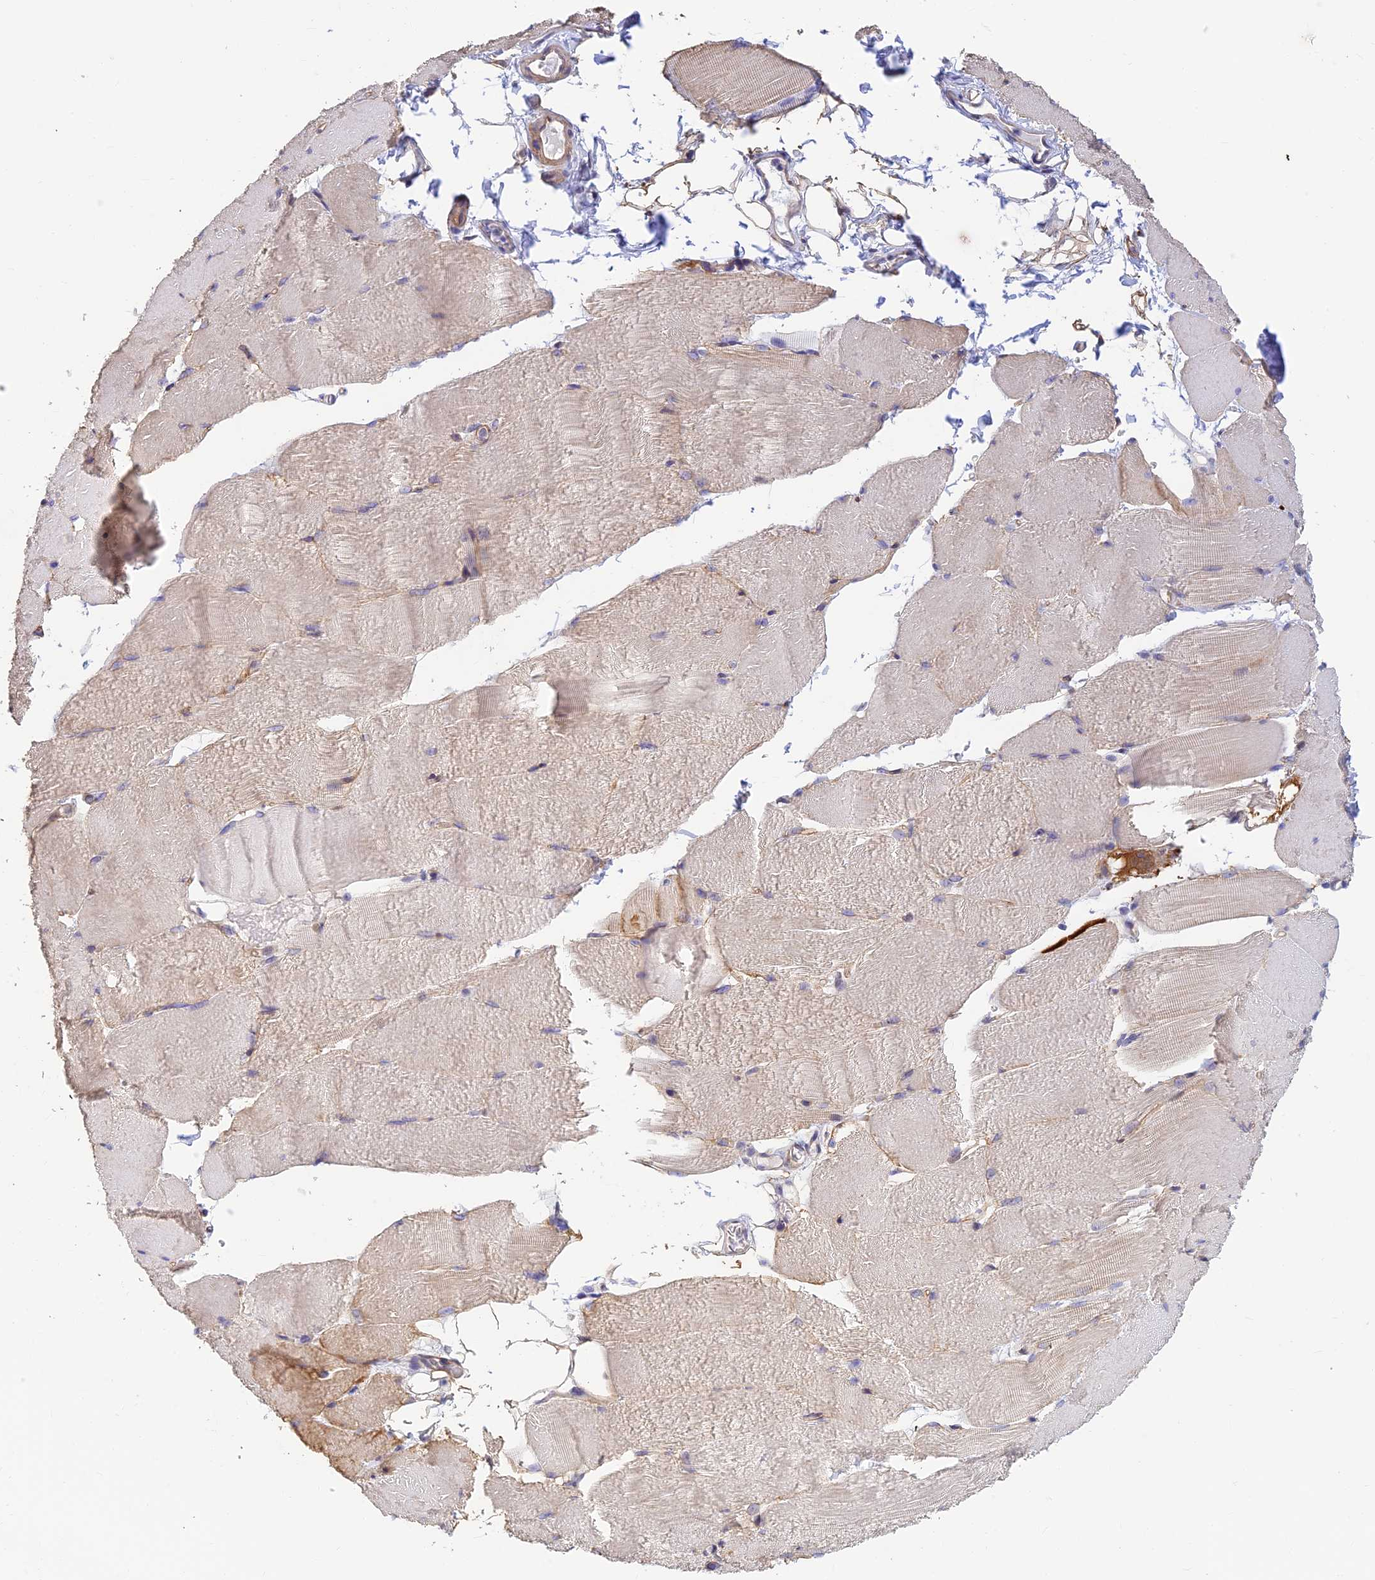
{"staining": {"intensity": "weak", "quantity": "25%-75%", "location": "cytoplasmic/membranous"}, "tissue": "skeletal muscle", "cell_type": "Myocytes", "image_type": "normal", "snomed": [{"axis": "morphology", "description": "Normal tissue, NOS"}, {"axis": "topography", "description": "Skeletal muscle"}, {"axis": "topography", "description": "Parathyroid gland"}], "caption": "DAB immunohistochemical staining of unremarkable human skeletal muscle exhibits weak cytoplasmic/membranous protein positivity in approximately 25%-75% of myocytes. The staining was performed using DAB, with brown indicating positive protein expression. Nuclei are stained blue with hematoxylin.", "gene": "ALDH1L2", "patient": {"sex": "female", "age": 37}}